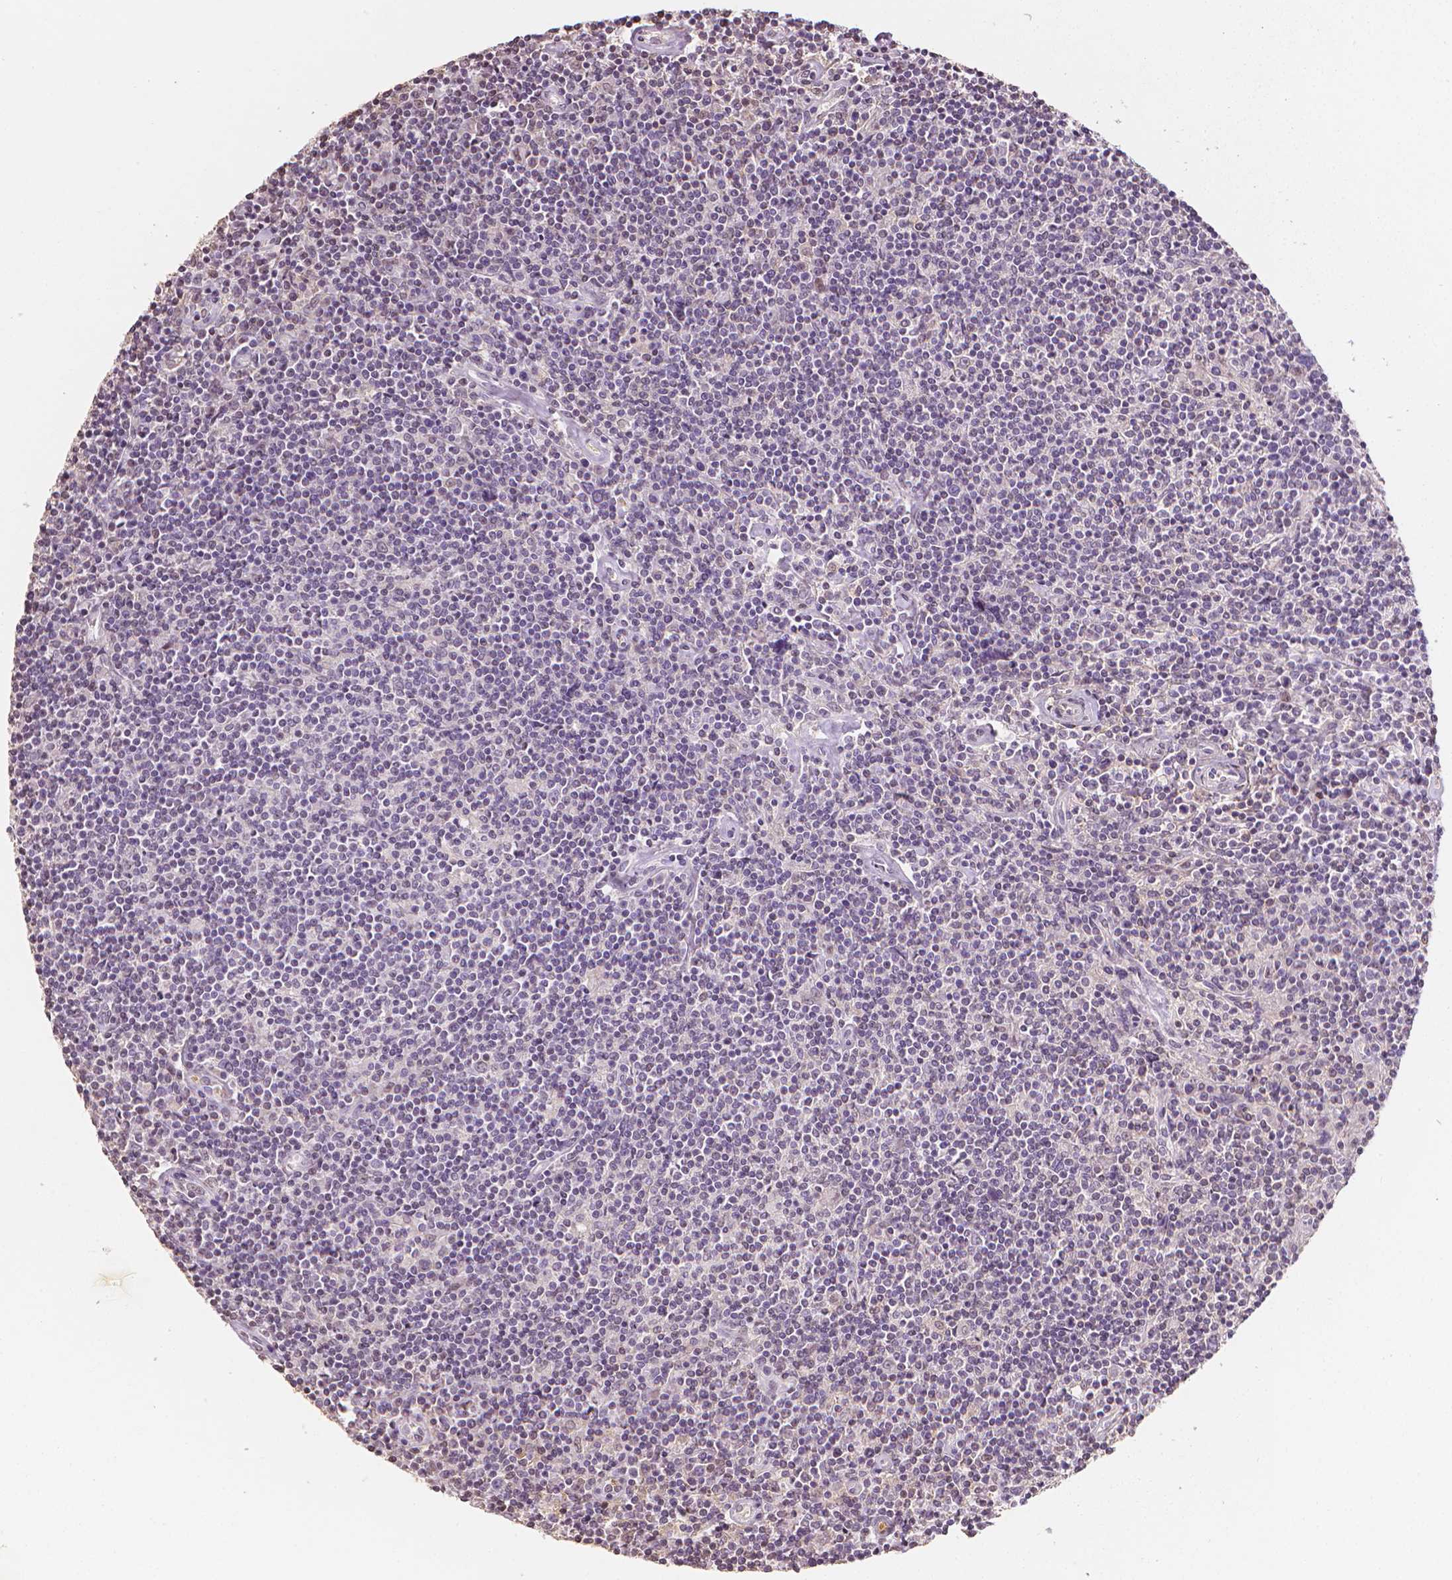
{"staining": {"intensity": "negative", "quantity": "none", "location": "none"}, "tissue": "lymphoma", "cell_type": "Tumor cells", "image_type": "cancer", "snomed": [{"axis": "morphology", "description": "Hodgkin's disease, NOS"}, {"axis": "topography", "description": "Lymph node"}], "caption": "Tumor cells are negative for brown protein staining in Hodgkin's disease.", "gene": "DCN", "patient": {"sex": "male", "age": 40}}